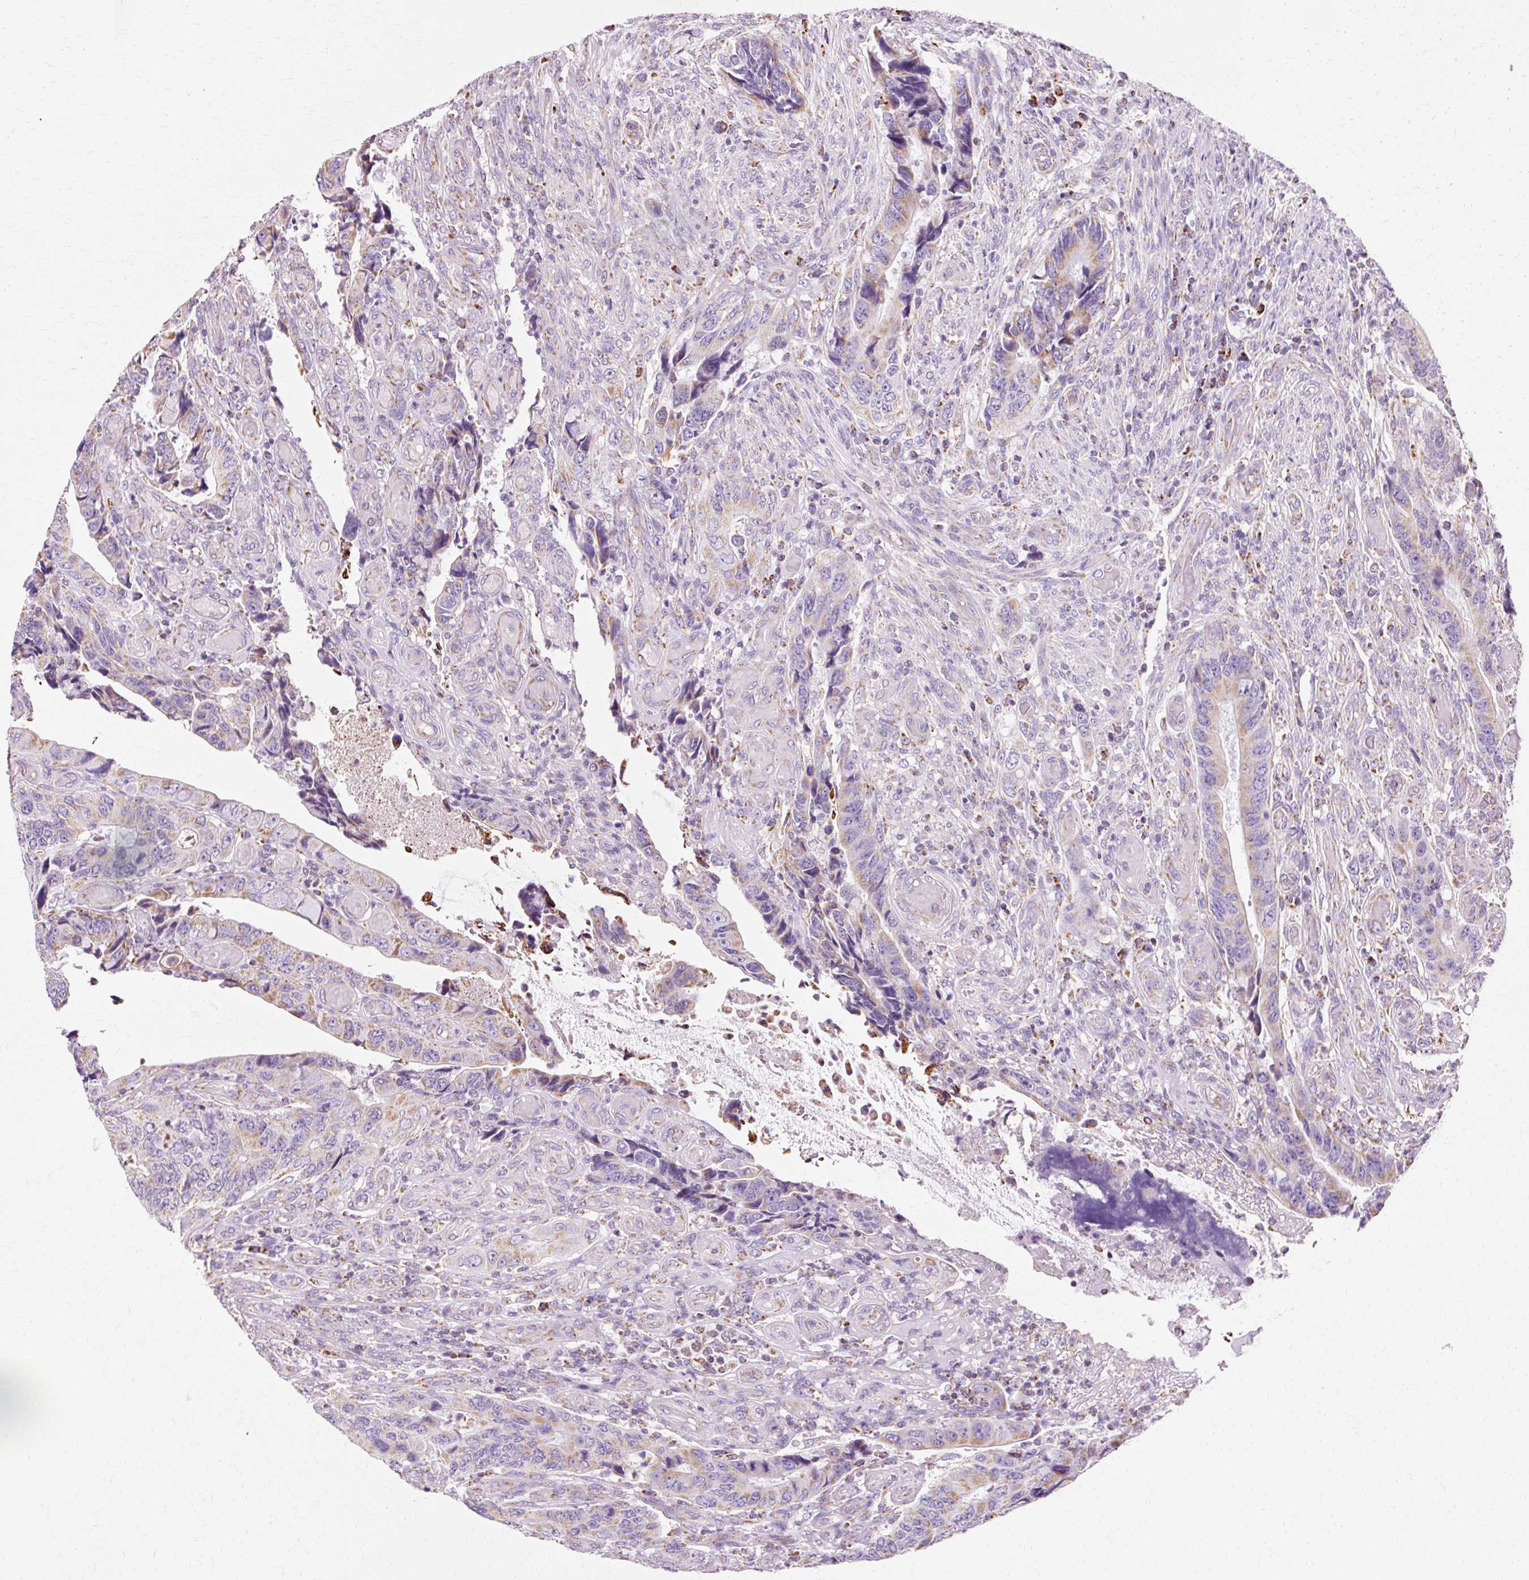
{"staining": {"intensity": "weak", "quantity": "25%-75%", "location": "cytoplasmic/membranous"}, "tissue": "colorectal cancer", "cell_type": "Tumor cells", "image_type": "cancer", "snomed": [{"axis": "morphology", "description": "Adenocarcinoma, NOS"}, {"axis": "topography", "description": "Colon"}], "caption": "Immunohistochemistry (IHC) histopathology image of neoplastic tissue: human colorectal adenocarcinoma stained using IHC displays low levels of weak protein expression localized specifically in the cytoplasmic/membranous of tumor cells, appearing as a cytoplasmic/membranous brown color.", "gene": "ATP5PO", "patient": {"sex": "male", "age": 87}}